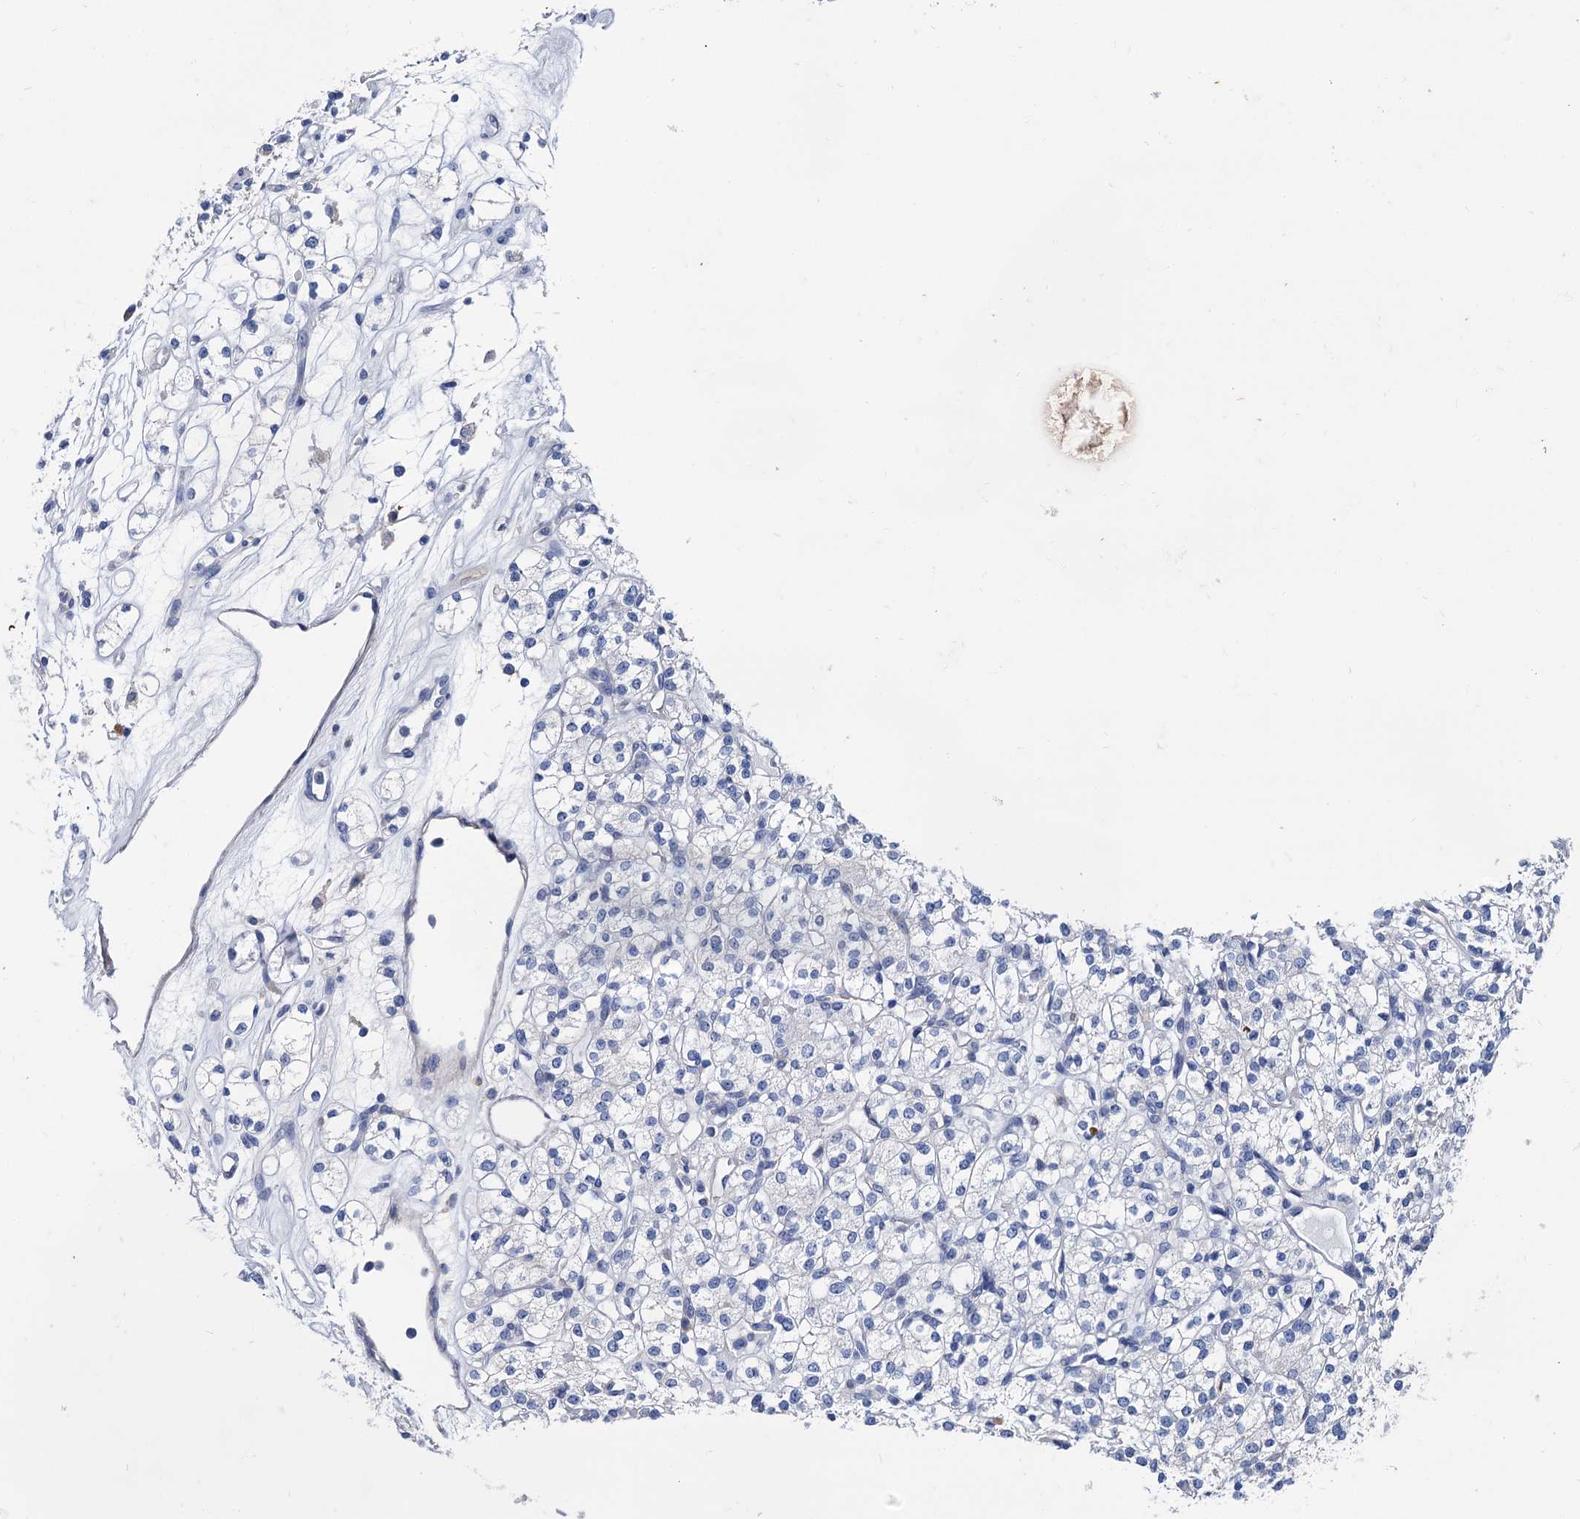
{"staining": {"intensity": "negative", "quantity": "none", "location": "none"}, "tissue": "renal cancer", "cell_type": "Tumor cells", "image_type": "cancer", "snomed": [{"axis": "morphology", "description": "Adenocarcinoma, NOS"}, {"axis": "topography", "description": "Kidney"}], "caption": "A high-resolution micrograph shows IHC staining of renal cancer, which exhibits no significant staining in tumor cells.", "gene": "FOXR2", "patient": {"sex": "male", "age": 77}}